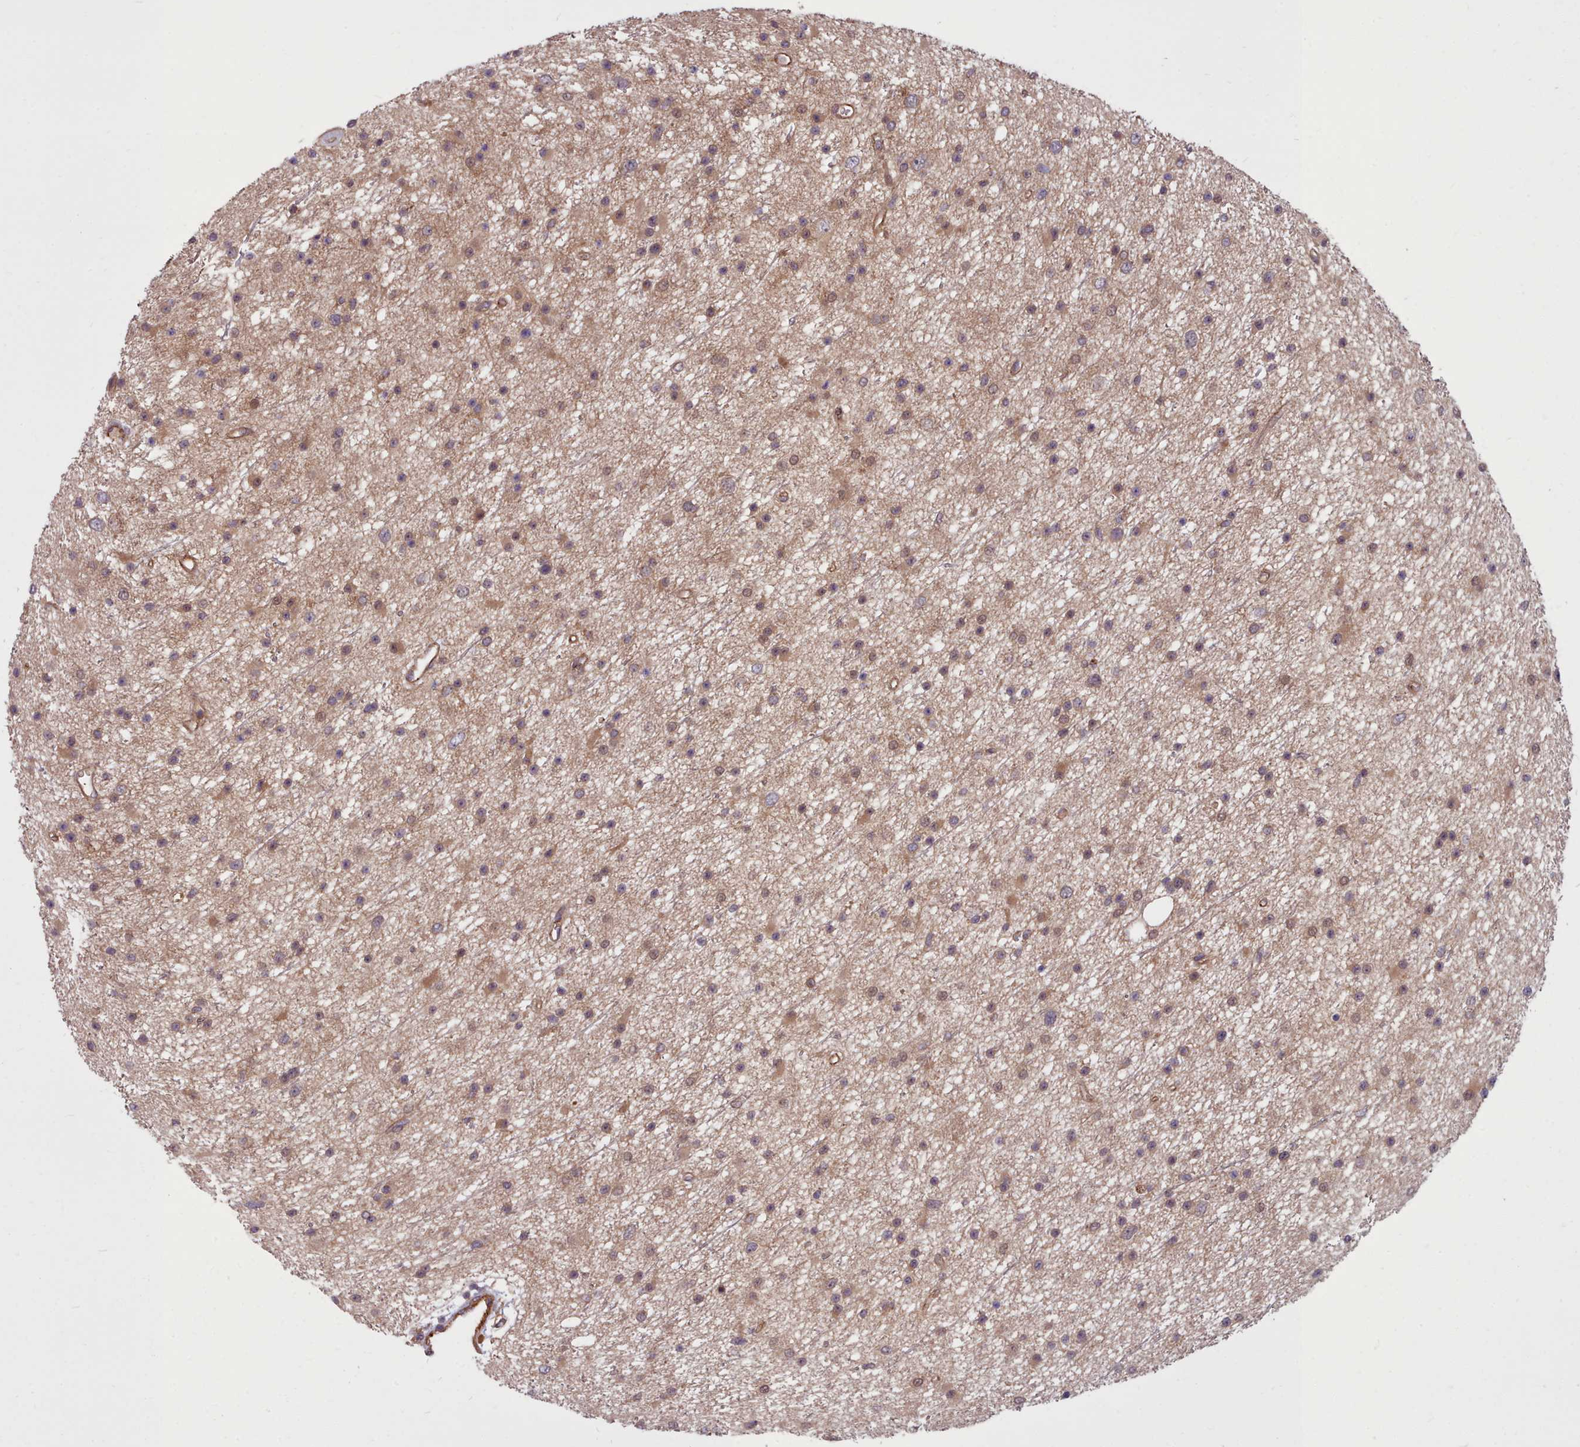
{"staining": {"intensity": "weak", "quantity": ">75%", "location": "cytoplasmic/membranous"}, "tissue": "glioma", "cell_type": "Tumor cells", "image_type": "cancer", "snomed": [{"axis": "morphology", "description": "Glioma, malignant, Low grade"}, {"axis": "topography", "description": "Cerebral cortex"}], "caption": "The image demonstrates staining of malignant low-grade glioma, revealing weak cytoplasmic/membranous protein positivity (brown color) within tumor cells.", "gene": "STUB1", "patient": {"sex": "female", "age": 39}}